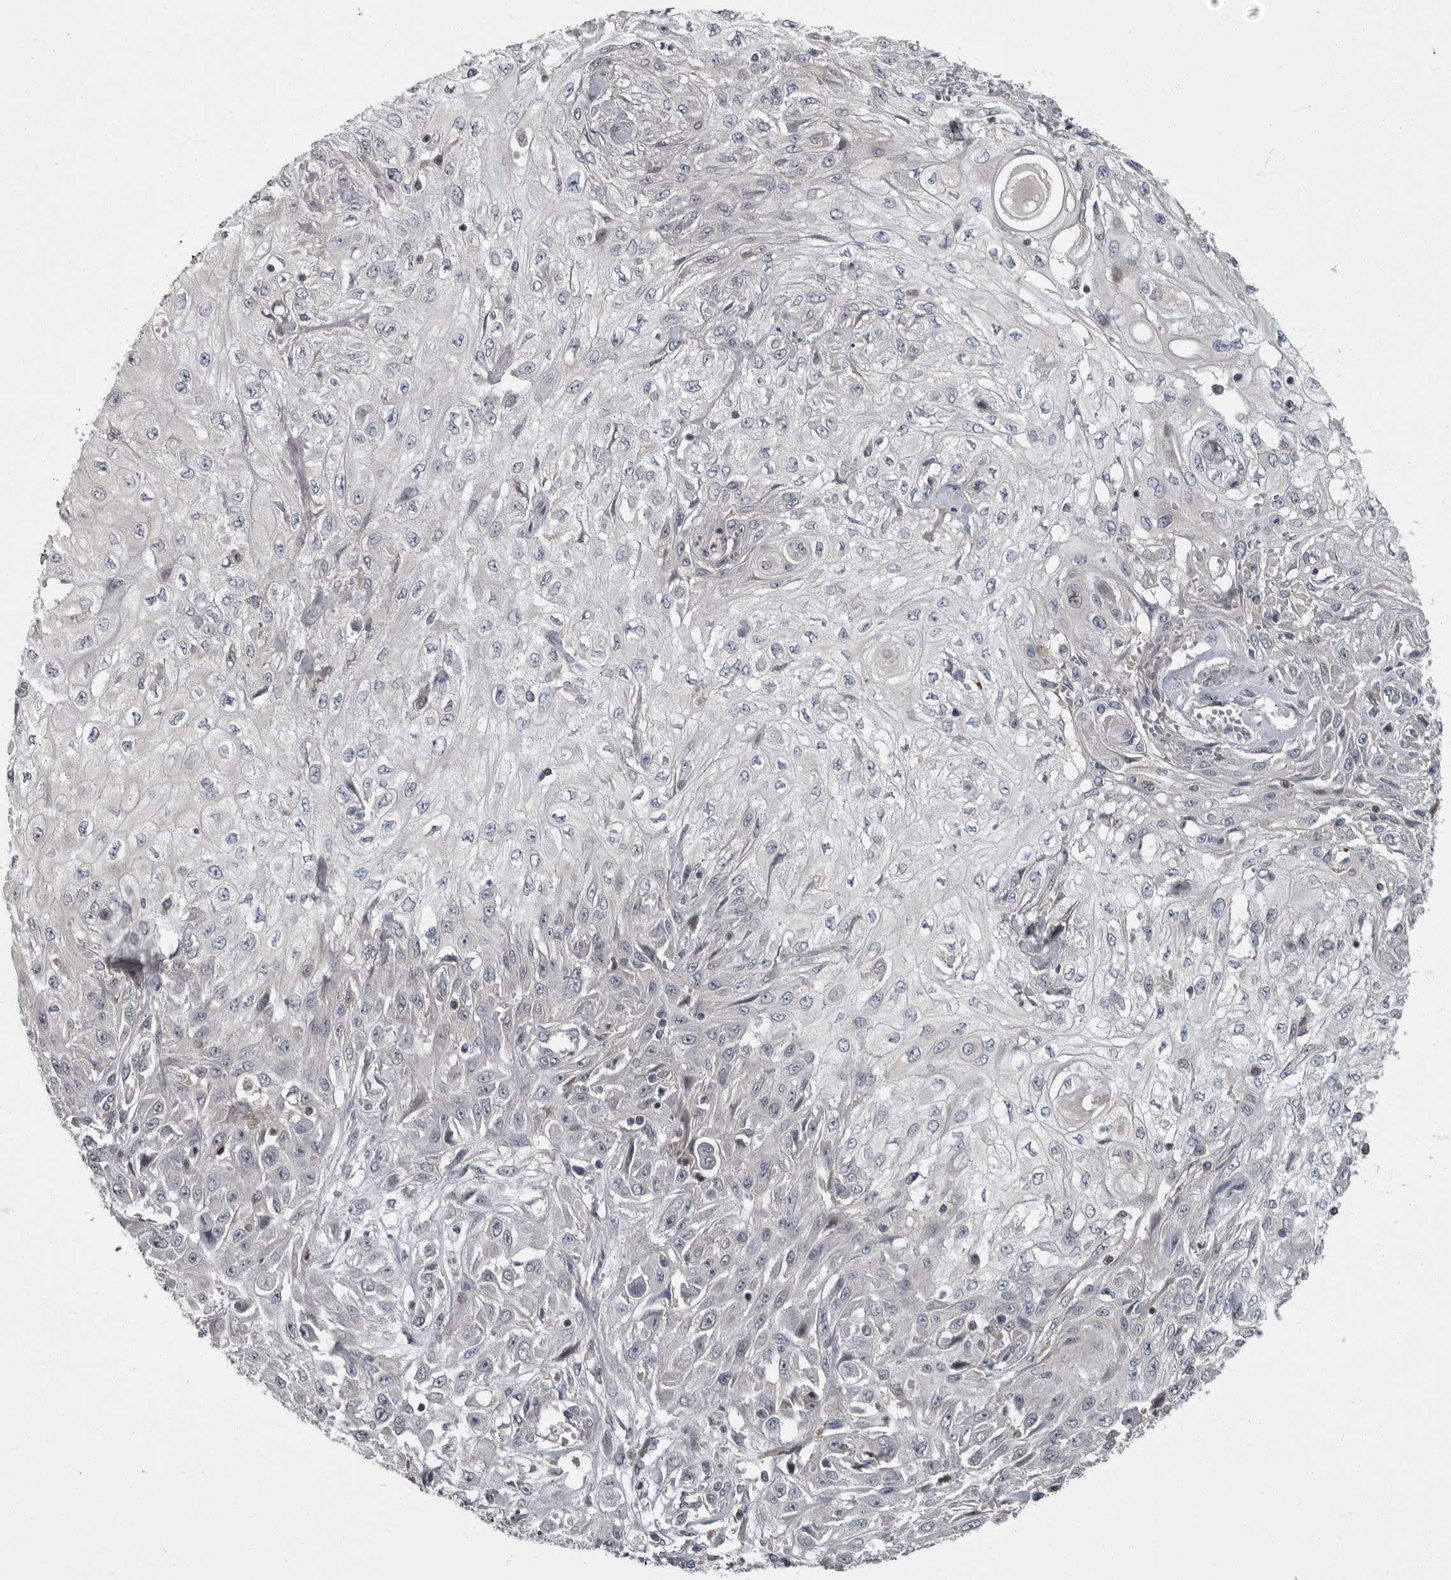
{"staining": {"intensity": "negative", "quantity": "none", "location": "none"}, "tissue": "skin cancer", "cell_type": "Tumor cells", "image_type": "cancer", "snomed": [{"axis": "morphology", "description": "Squamous cell carcinoma, NOS"}, {"axis": "morphology", "description": "Squamous cell carcinoma, metastatic, NOS"}, {"axis": "topography", "description": "Skin"}, {"axis": "topography", "description": "Lymph node"}], "caption": "Immunohistochemical staining of skin squamous cell carcinoma shows no significant expression in tumor cells.", "gene": "PDE7A", "patient": {"sex": "male", "age": 75}}